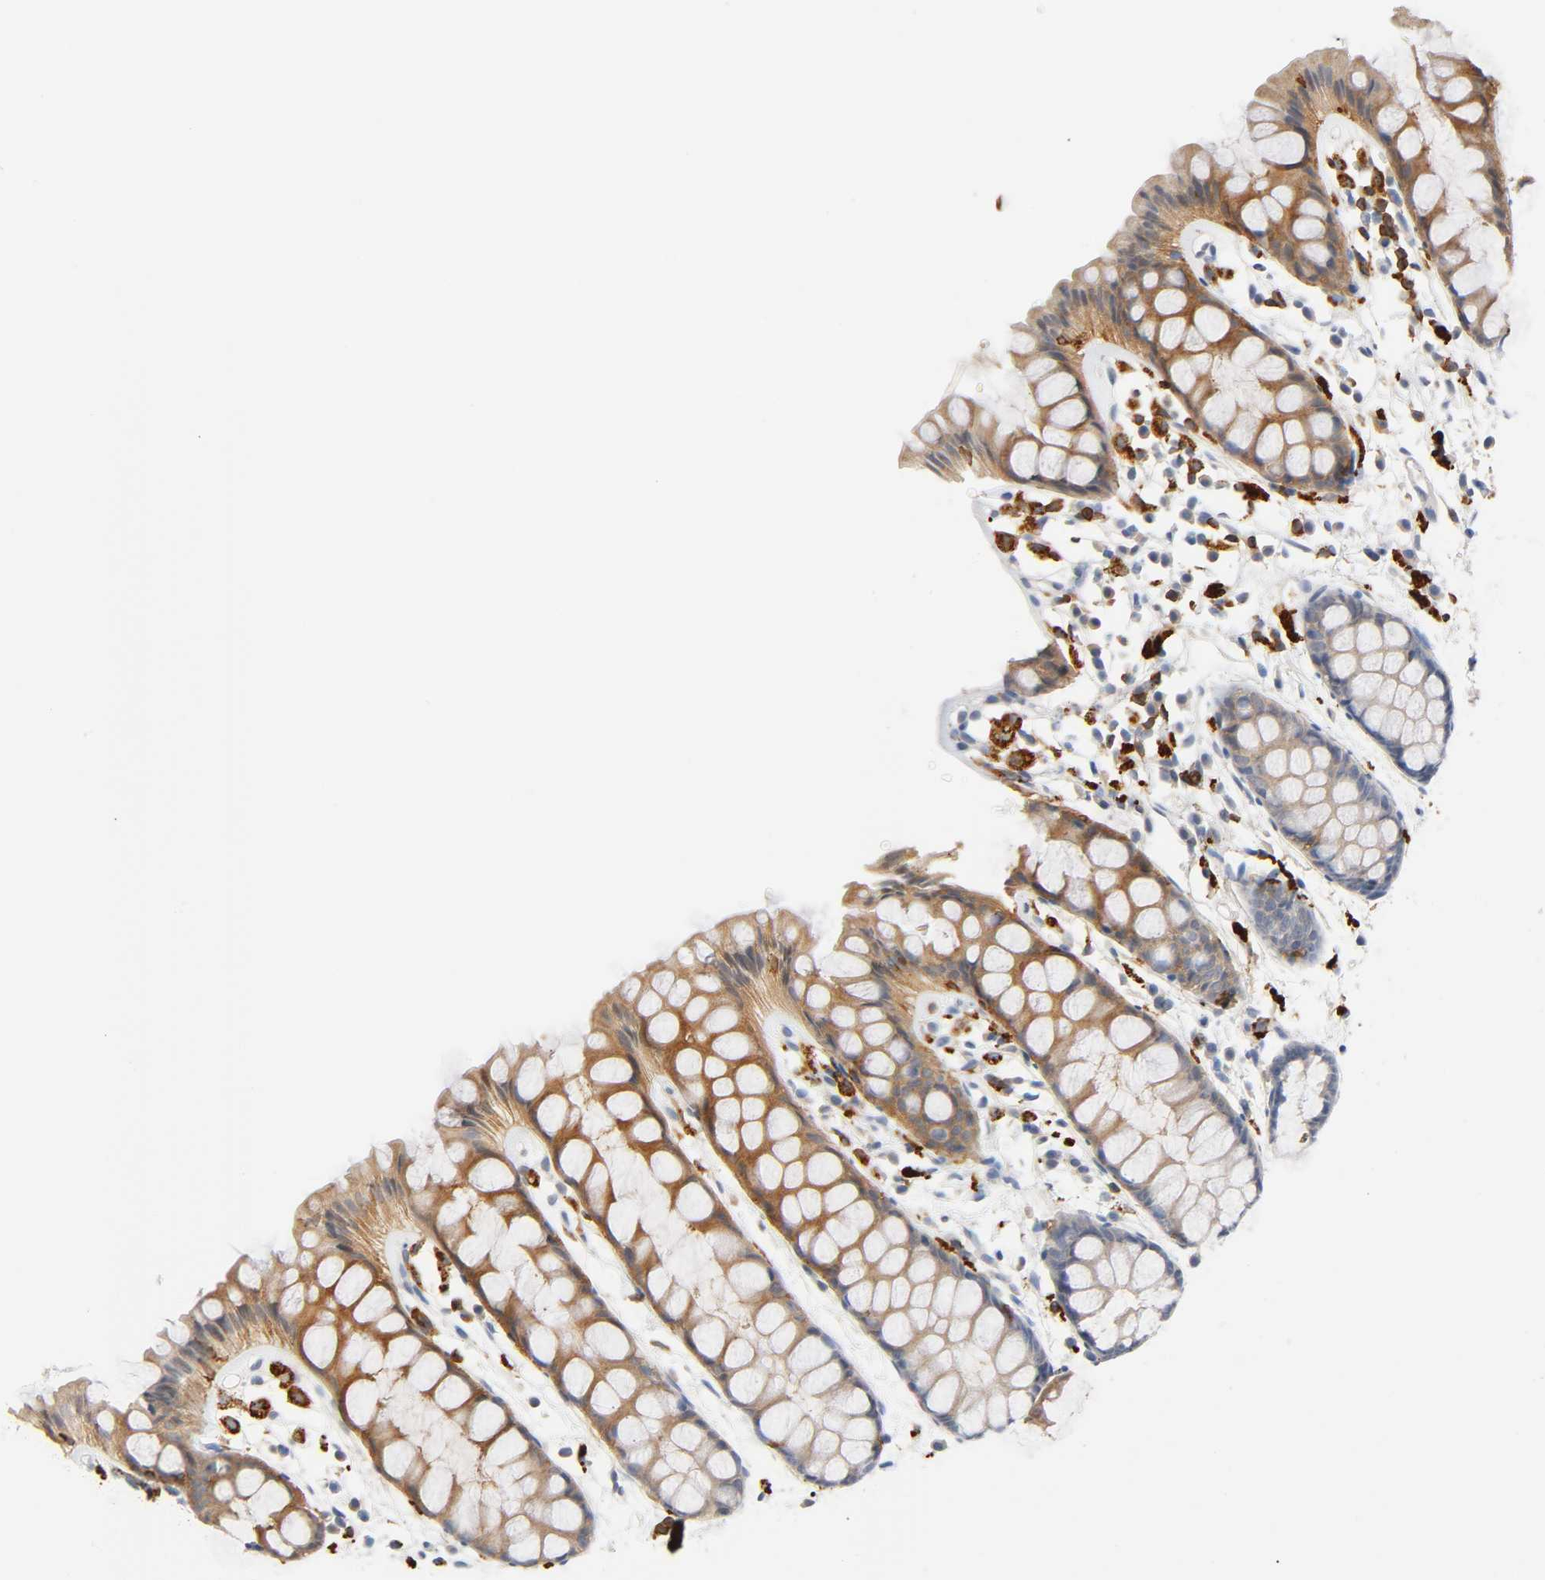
{"staining": {"intensity": "moderate", "quantity": ">75%", "location": "cytoplasmic/membranous"}, "tissue": "rectum", "cell_type": "Glandular cells", "image_type": "normal", "snomed": [{"axis": "morphology", "description": "Normal tissue, NOS"}, {"axis": "topography", "description": "Rectum"}], "caption": "Immunohistochemical staining of unremarkable rectum shows >75% levels of moderate cytoplasmic/membranous protein staining in approximately >75% of glandular cells. (IHC, brightfield microscopy, high magnification).", "gene": "UCKL1", "patient": {"sex": "female", "age": 66}}